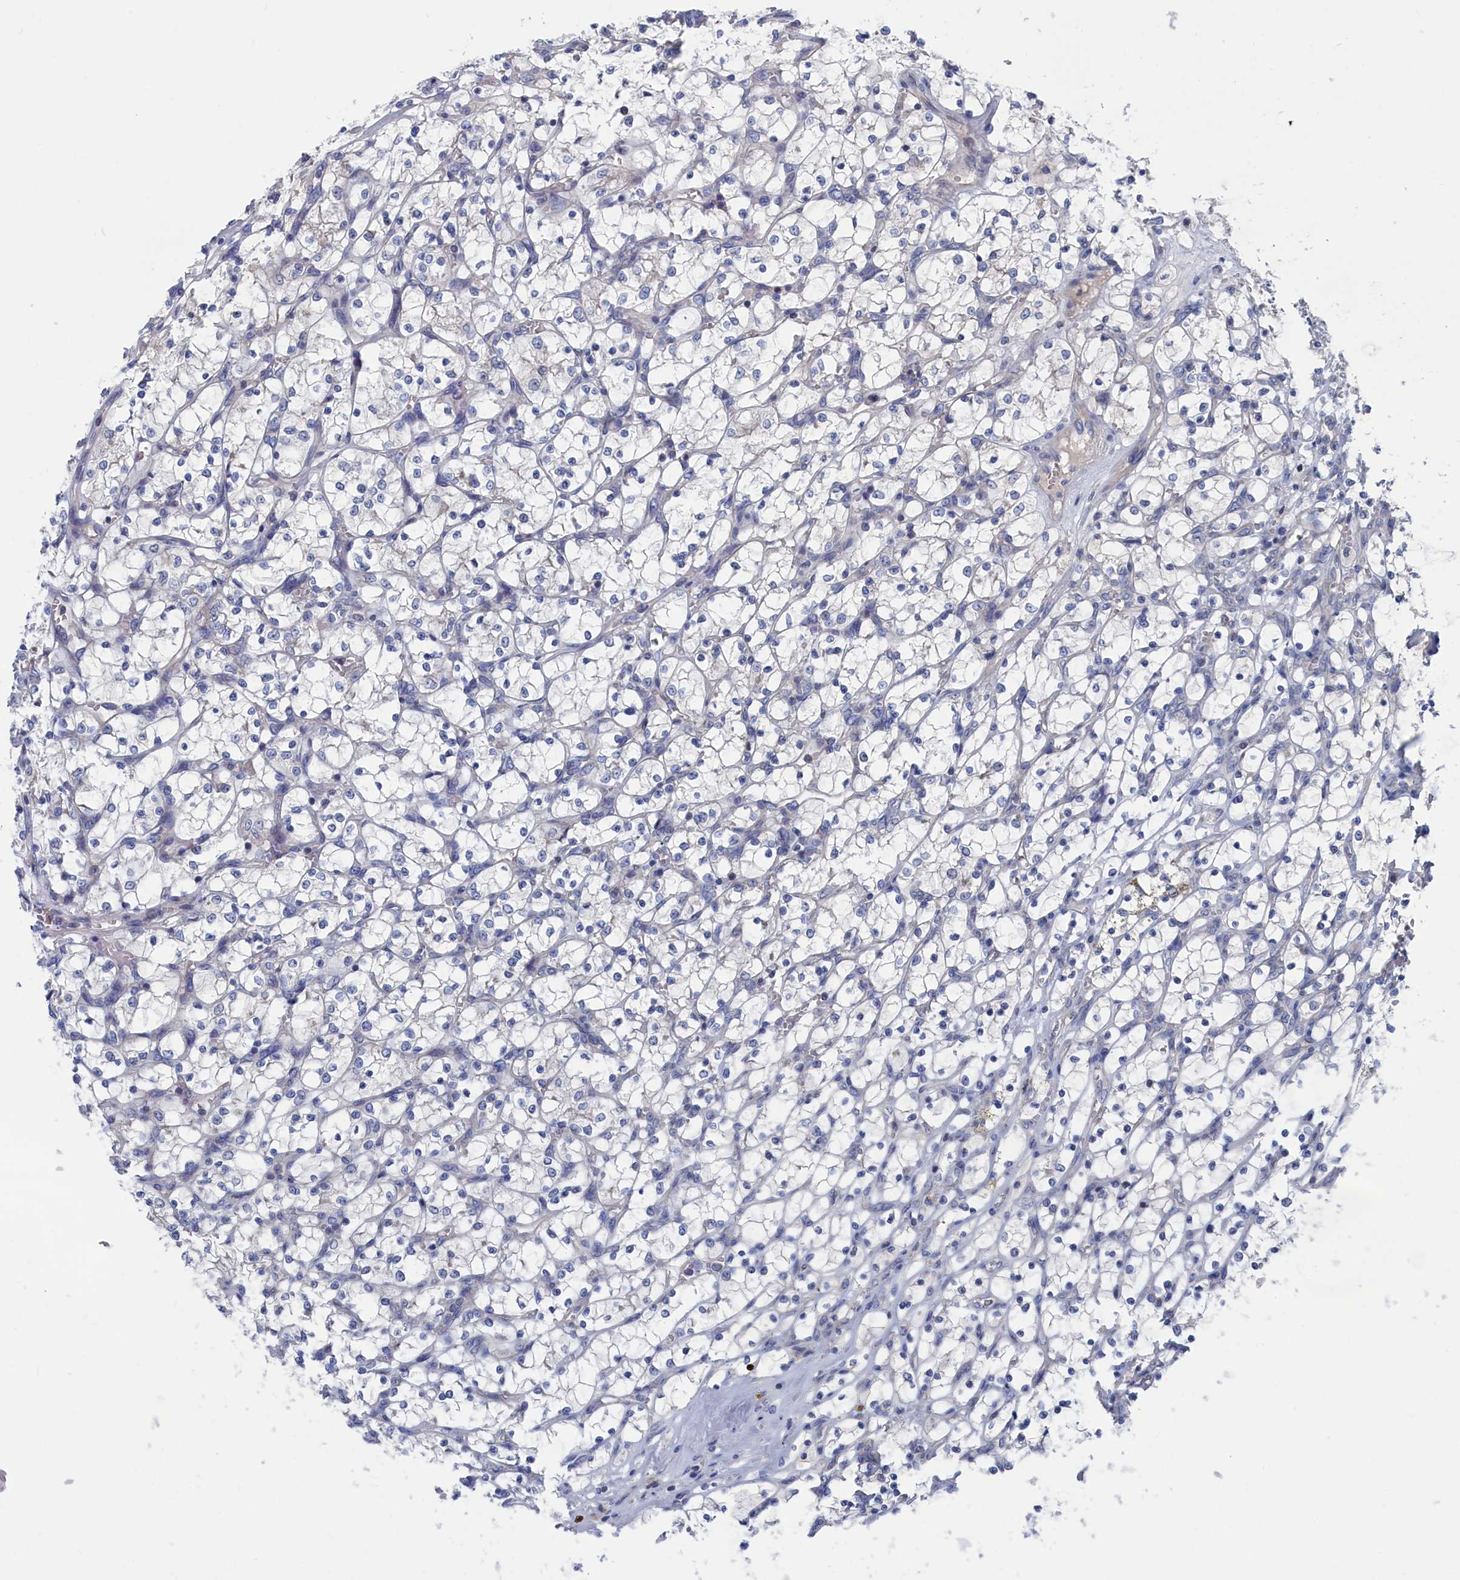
{"staining": {"intensity": "negative", "quantity": "none", "location": "none"}, "tissue": "renal cancer", "cell_type": "Tumor cells", "image_type": "cancer", "snomed": [{"axis": "morphology", "description": "Adenocarcinoma, NOS"}, {"axis": "topography", "description": "Kidney"}], "caption": "The micrograph exhibits no significant staining in tumor cells of renal adenocarcinoma.", "gene": "CEND1", "patient": {"sex": "female", "age": 69}}